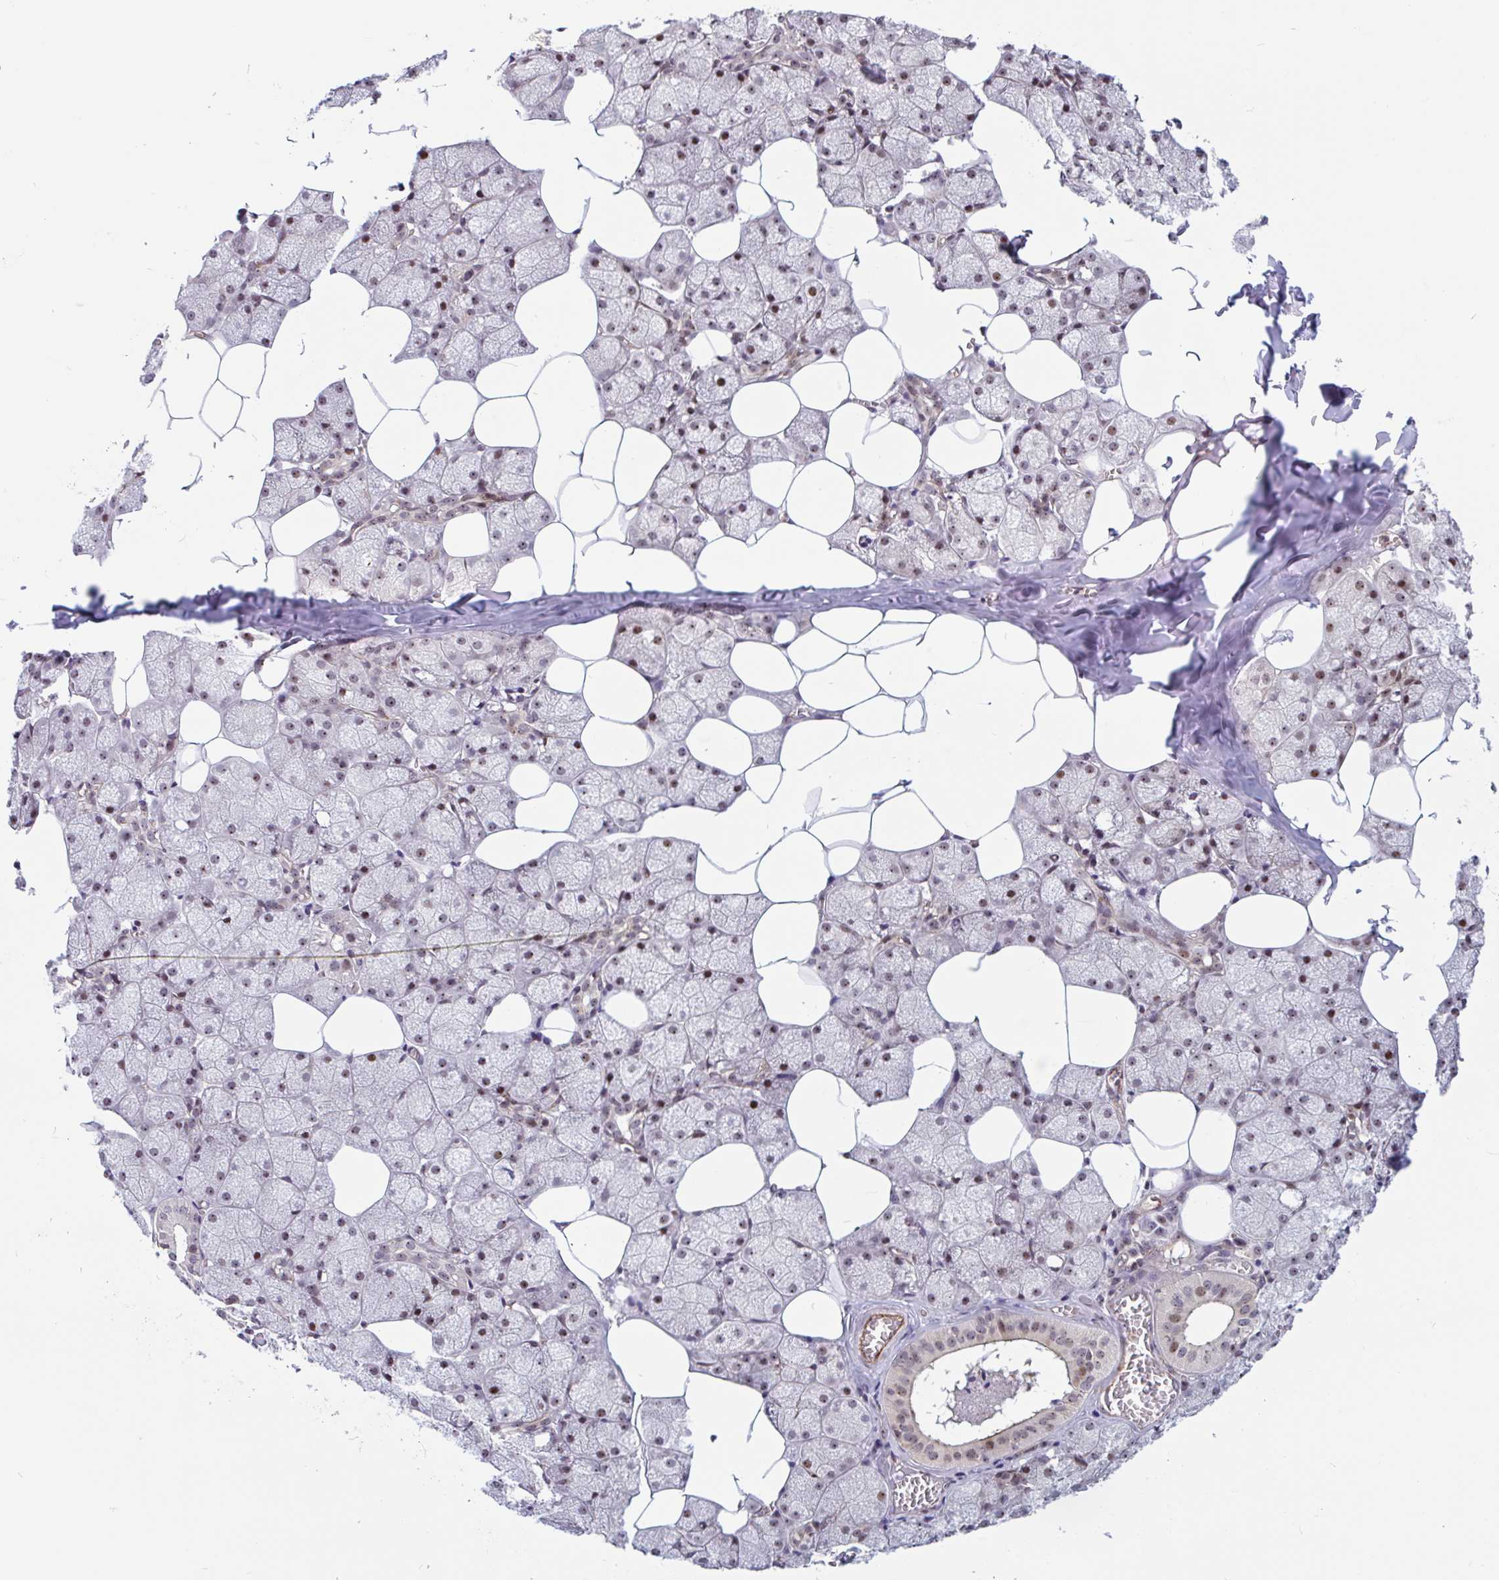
{"staining": {"intensity": "moderate", "quantity": "25%-75%", "location": "cytoplasmic/membranous,nuclear"}, "tissue": "salivary gland", "cell_type": "Glandular cells", "image_type": "normal", "snomed": [{"axis": "morphology", "description": "Normal tissue, NOS"}, {"axis": "topography", "description": "Salivary gland"}, {"axis": "topography", "description": "Peripheral nerve tissue"}], "caption": "The immunohistochemical stain labels moderate cytoplasmic/membranous,nuclear positivity in glandular cells of unremarkable salivary gland. The staining was performed using DAB (3,3'-diaminobenzidine) to visualize the protein expression in brown, while the nuclei were stained in blue with hematoxylin (Magnification: 20x).", "gene": "ZNF689", "patient": {"sex": "male", "age": 38}}